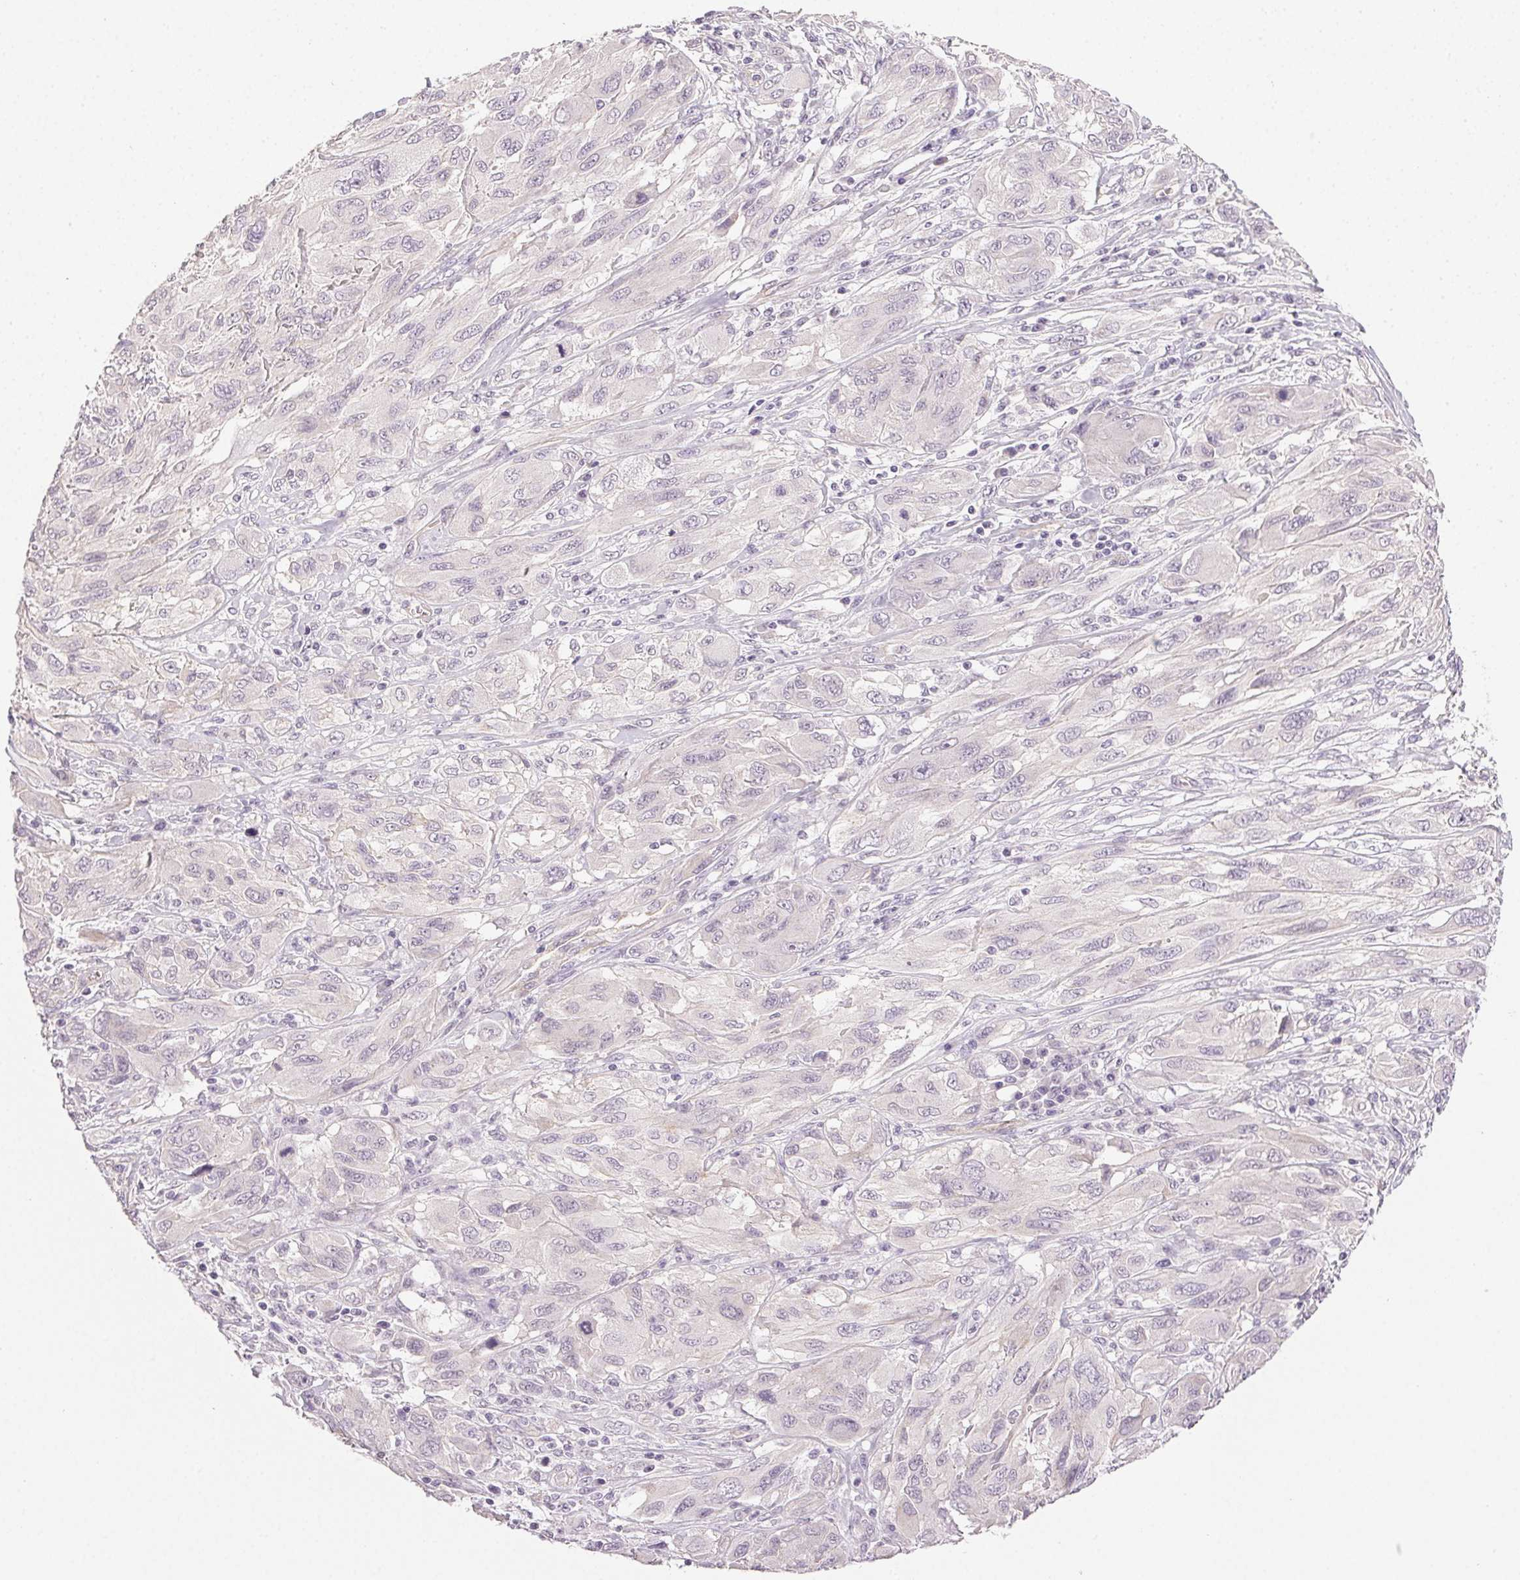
{"staining": {"intensity": "negative", "quantity": "none", "location": "none"}, "tissue": "melanoma", "cell_type": "Tumor cells", "image_type": "cancer", "snomed": [{"axis": "morphology", "description": "Malignant melanoma, NOS"}, {"axis": "topography", "description": "Skin"}], "caption": "This is an immunohistochemistry photomicrograph of human malignant melanoma. There is no staining in tumor cells.", "gene": "PLCB1", "patient": {"sex": "female", "age": 91}}